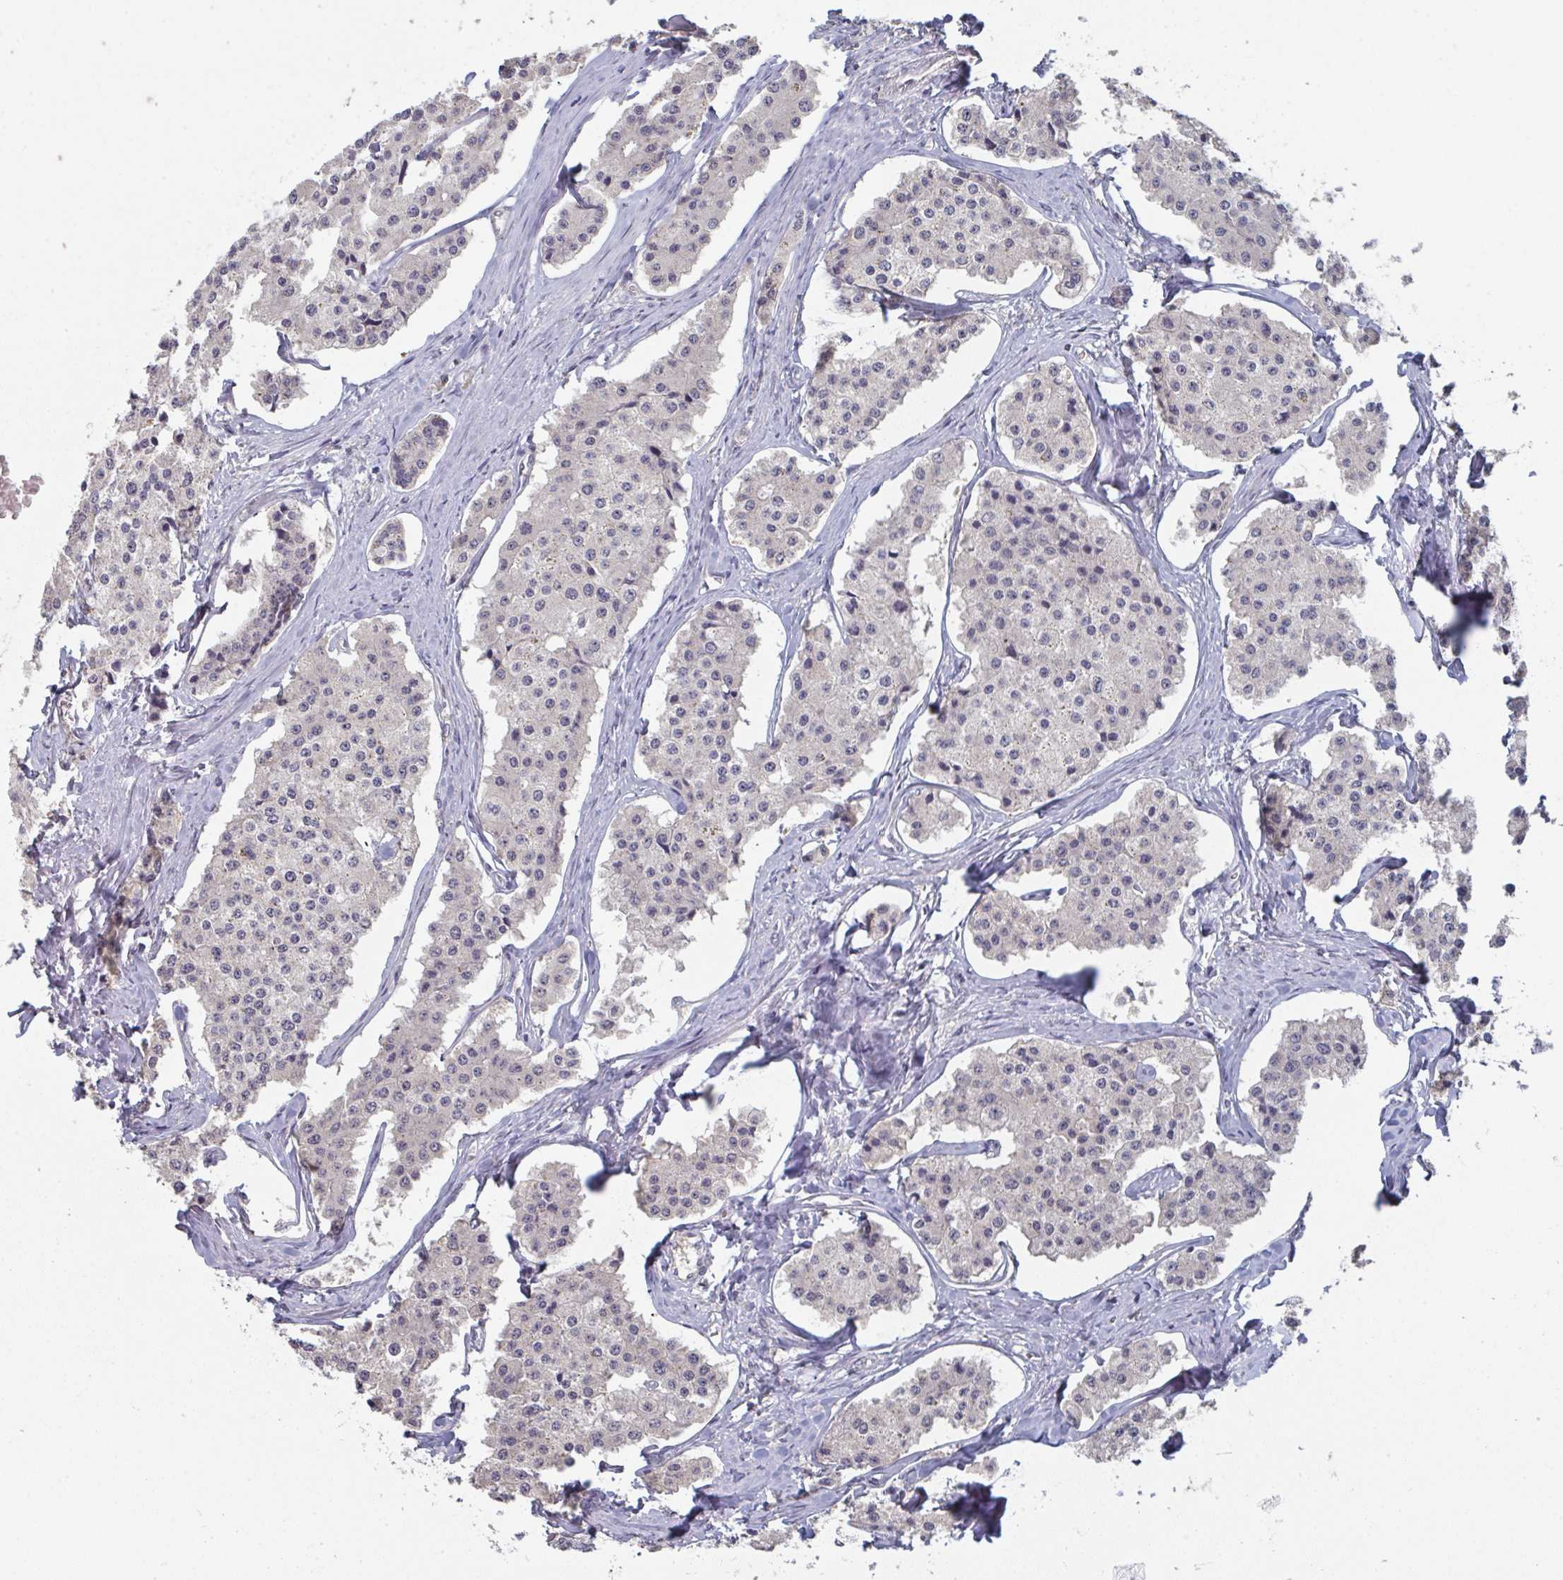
{"staining": {"intensity": "negative", "quantity": "none", "location": "none"}, "tissue": "carcinoid", "cell_type": "Tumor cells", "image_type": "cancer", "snomed": [{"axis": "morphology", "description": "Carcinoid, malignant, NOS"}, {"axis": "topography", "description": "Small intestine"}], "caption": "Tumor cells show no significant expression in carcinoid.", "gene": "LIX1", "patient": {"sex": "female", "age": 65}}